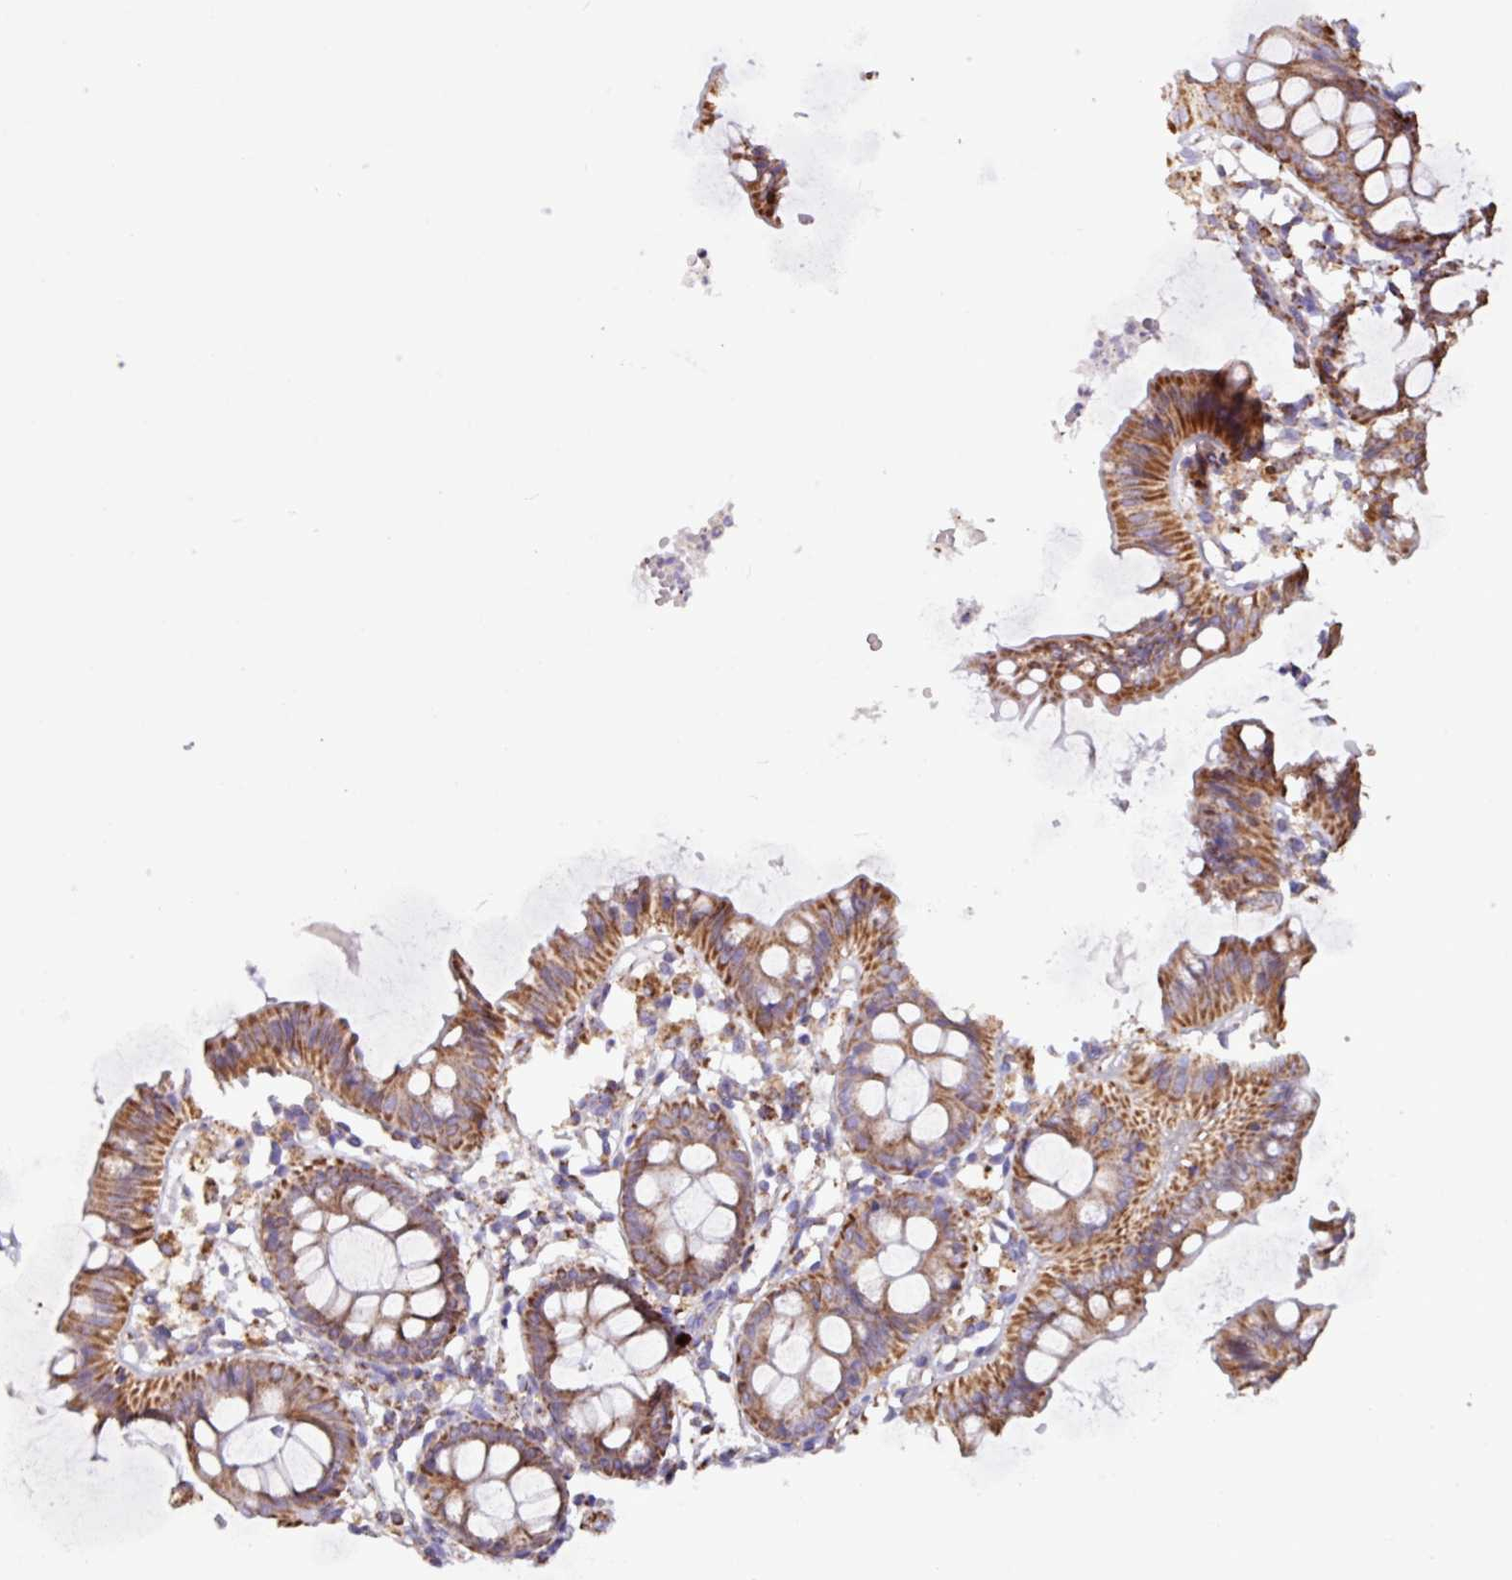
{"staining": {"intensity": "moderate", "quantity": "<25%", "location": "cytoplasmic/membranous"}, "tissue": "colon", "cell_type": "Endothelial cells", "image_type": "normal", "snomed": [{"axis": "morphology", "description": "Normal tissue, NOS"}, {"axis": "topography", "description": "Colon"}], "caption": "Colon stained with a brown dye reveals moderate cytoplasmic/membranous positive expression in approximately <25% of endothelial cells.", "gene": "RTL3", "patient": {"sex": "female", "age": 84}}